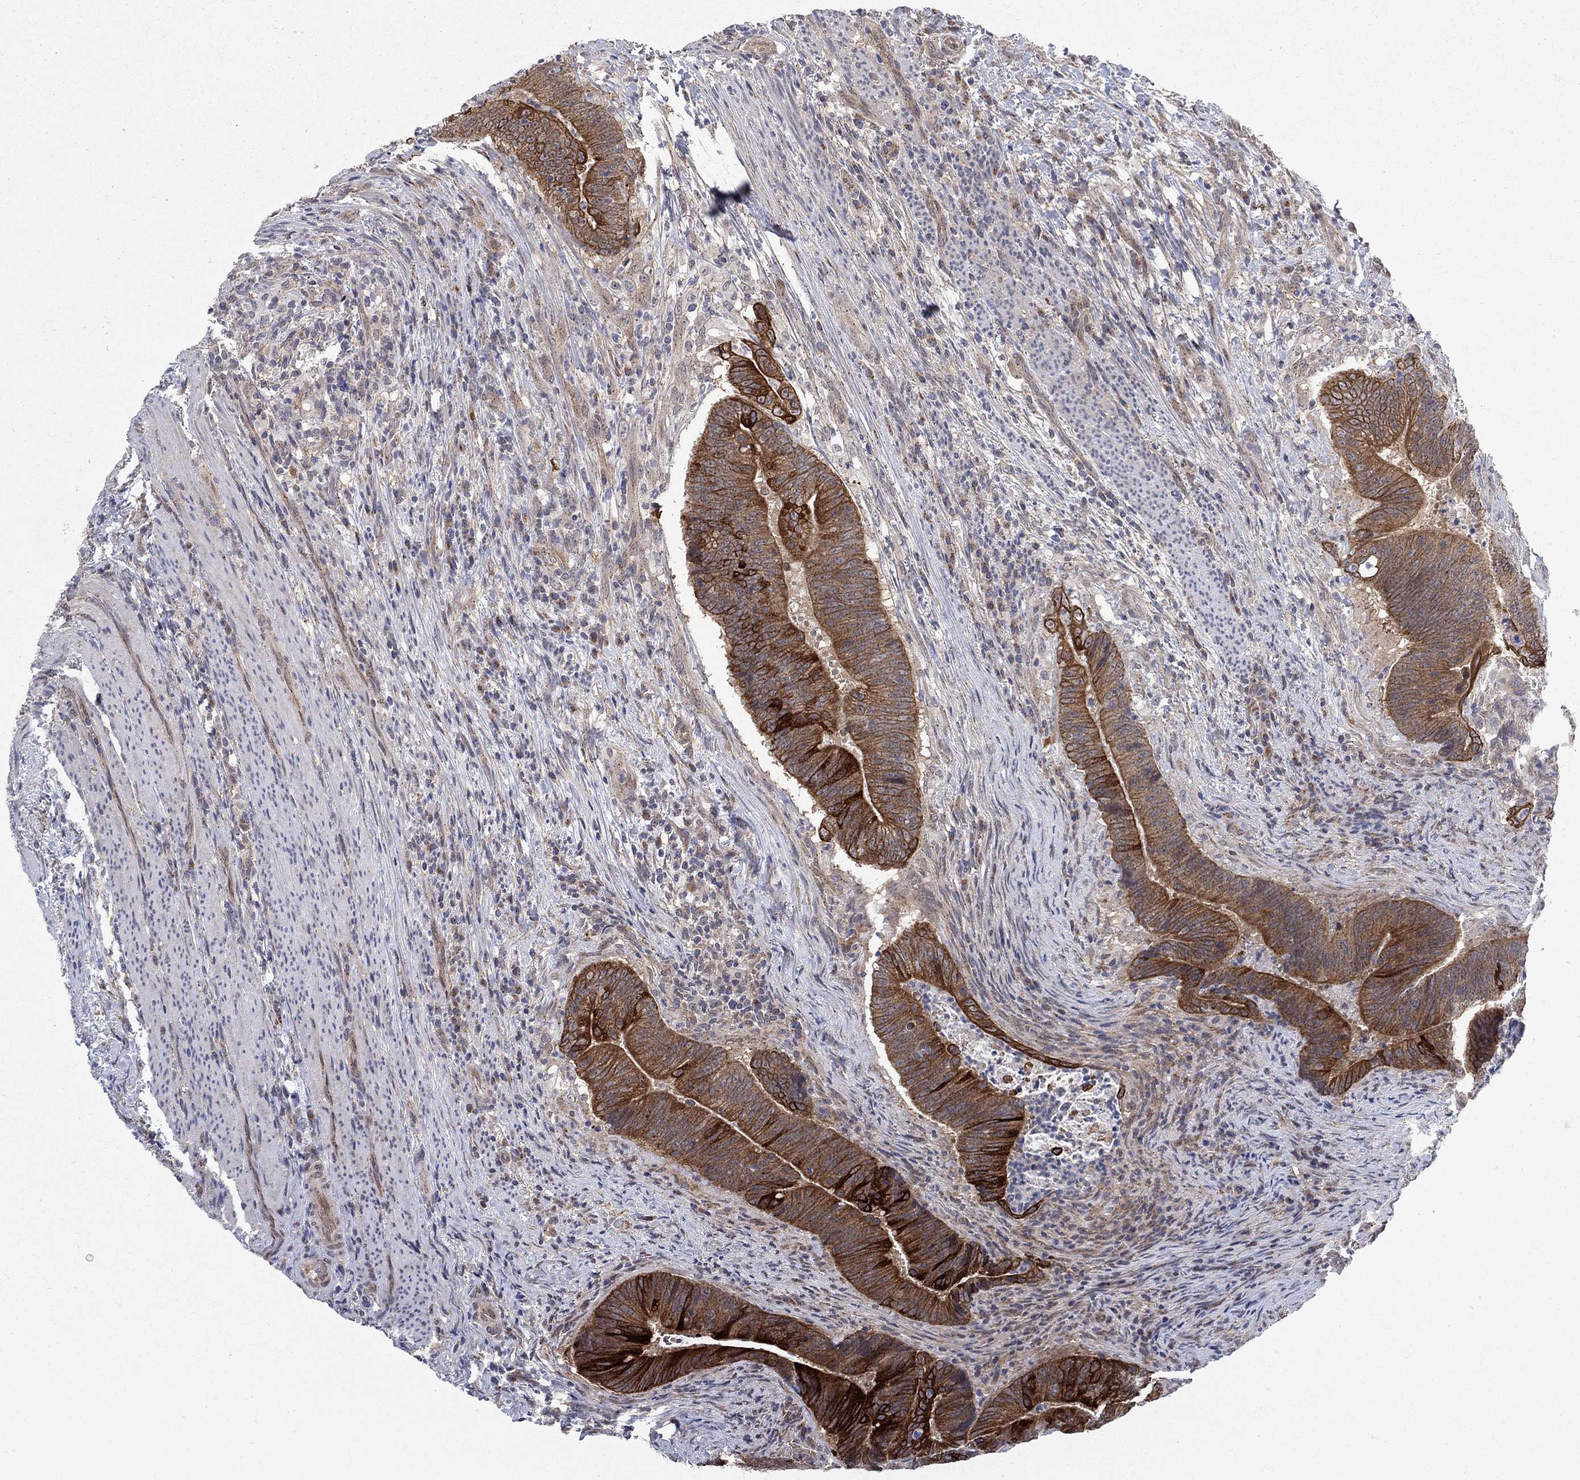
{"staining": {"intensity": "strong", "quantity": "25%-75%", "location": "cytoplasmic/membranous"}, "tissue": "colorectal cancer", "cell_type": "Tumor cells", "image_type": "cancer", "snomed": [{"axis": "morphology", "description": "Adenocarcinoma, NOS"}, {"axis": "topography", "description": "Colon"}], "caption": "IHC (DAB) staining of human adenocarcinoma (colorectal) shows strong cytoplasmic/membranous protein positivity in about 25%-75% of tumor cells.", "gene": "SH3RF1", "patient": {"sex": "female", "age": 87}}